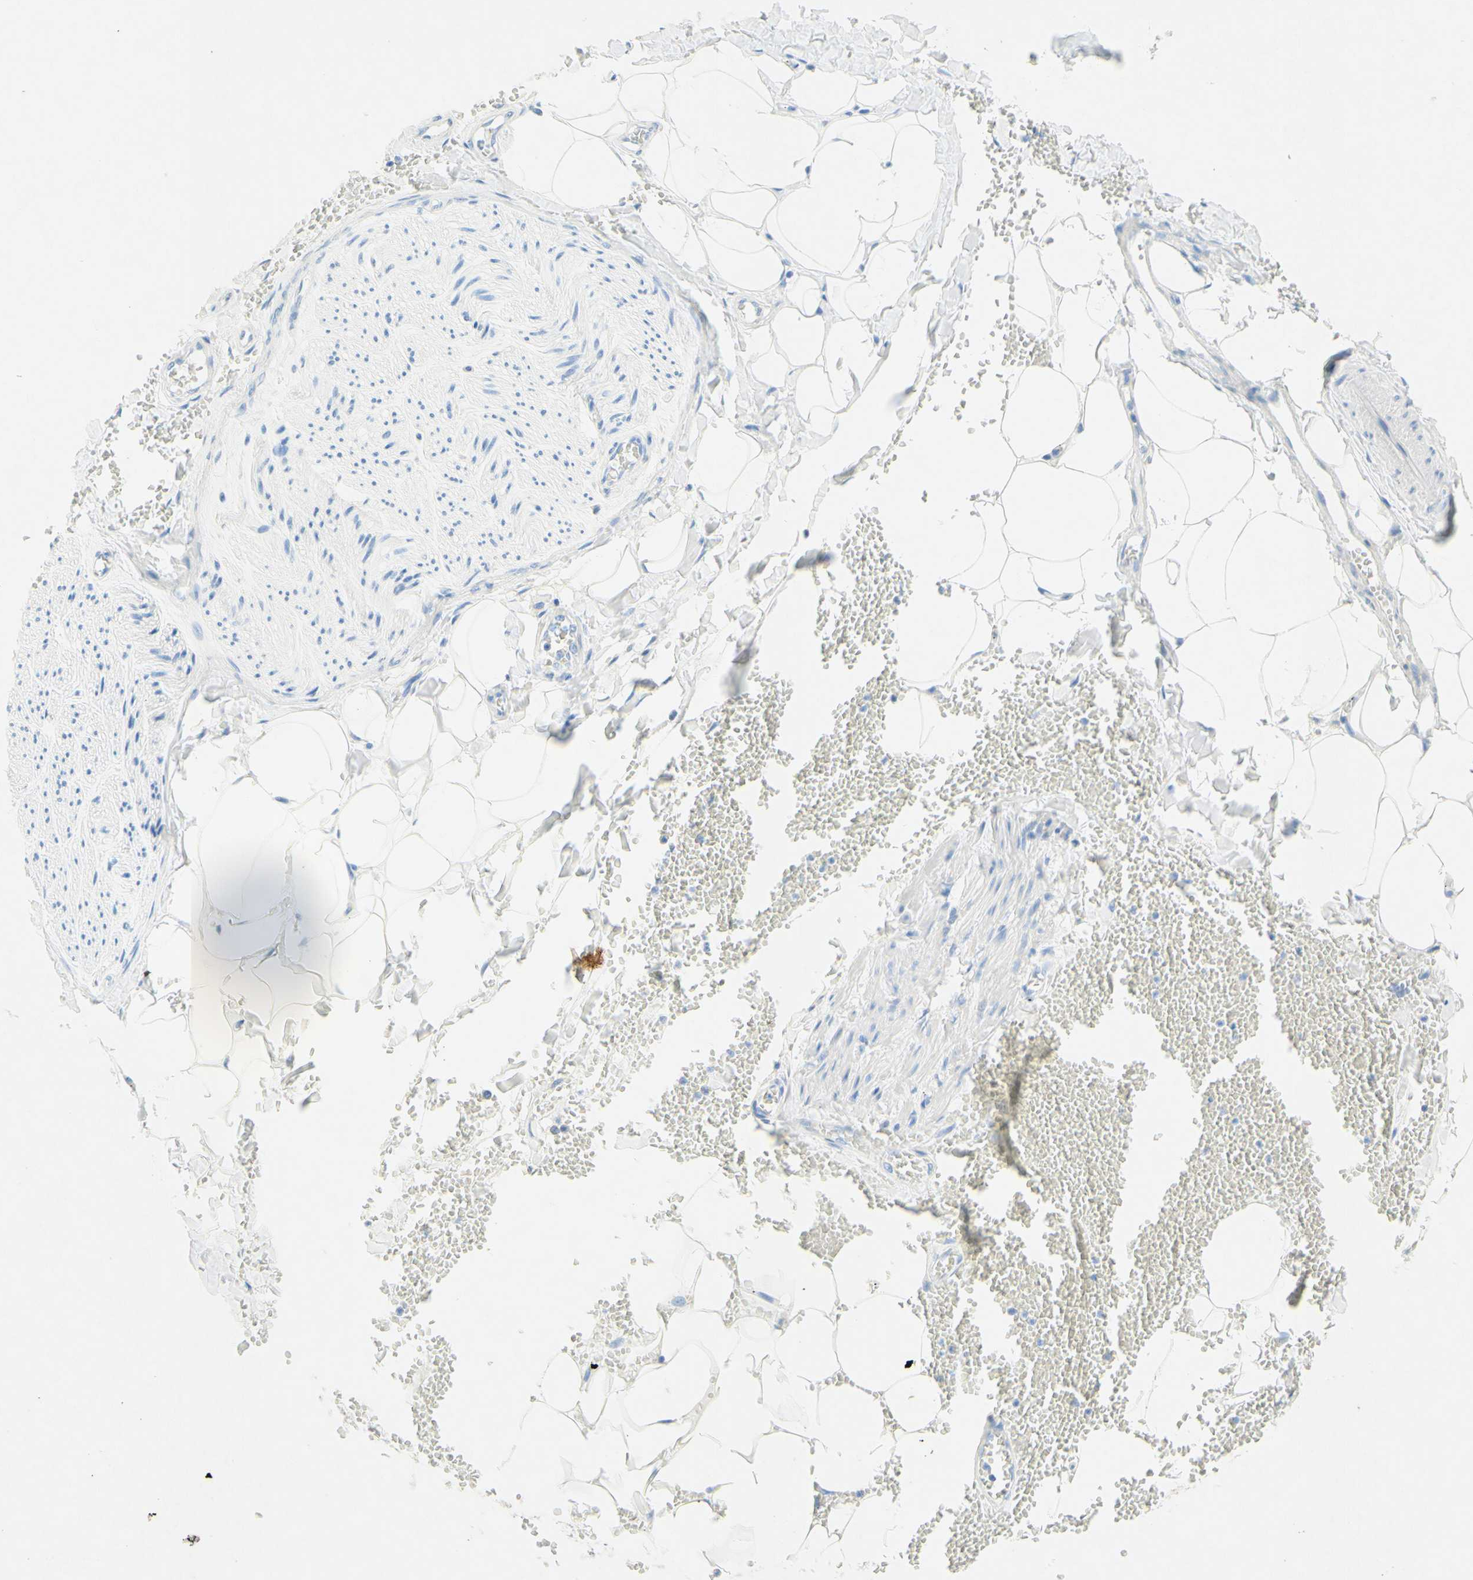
{"staining": {"intensity": "negative", "quantity": "none", "location": "none"}, "tissue": "adipose tissue", "cell_type": "Adipocytes", "image_type": "normal", "snomed": [{"axis": "morphology", "description": "Normal tissue, NOS"}, {"axis": "topography", "description": "Adipose tissue"}, {"axis": "topography", "description": "Peripheral nerve tissue"}], "caption": "Immunohistochemistry (IHC) of unremarkable adipose tissue exhibits no expression in adipocytes.", "gene": "SLC46A1", "patient": {"sex": "male", "age": 52}}